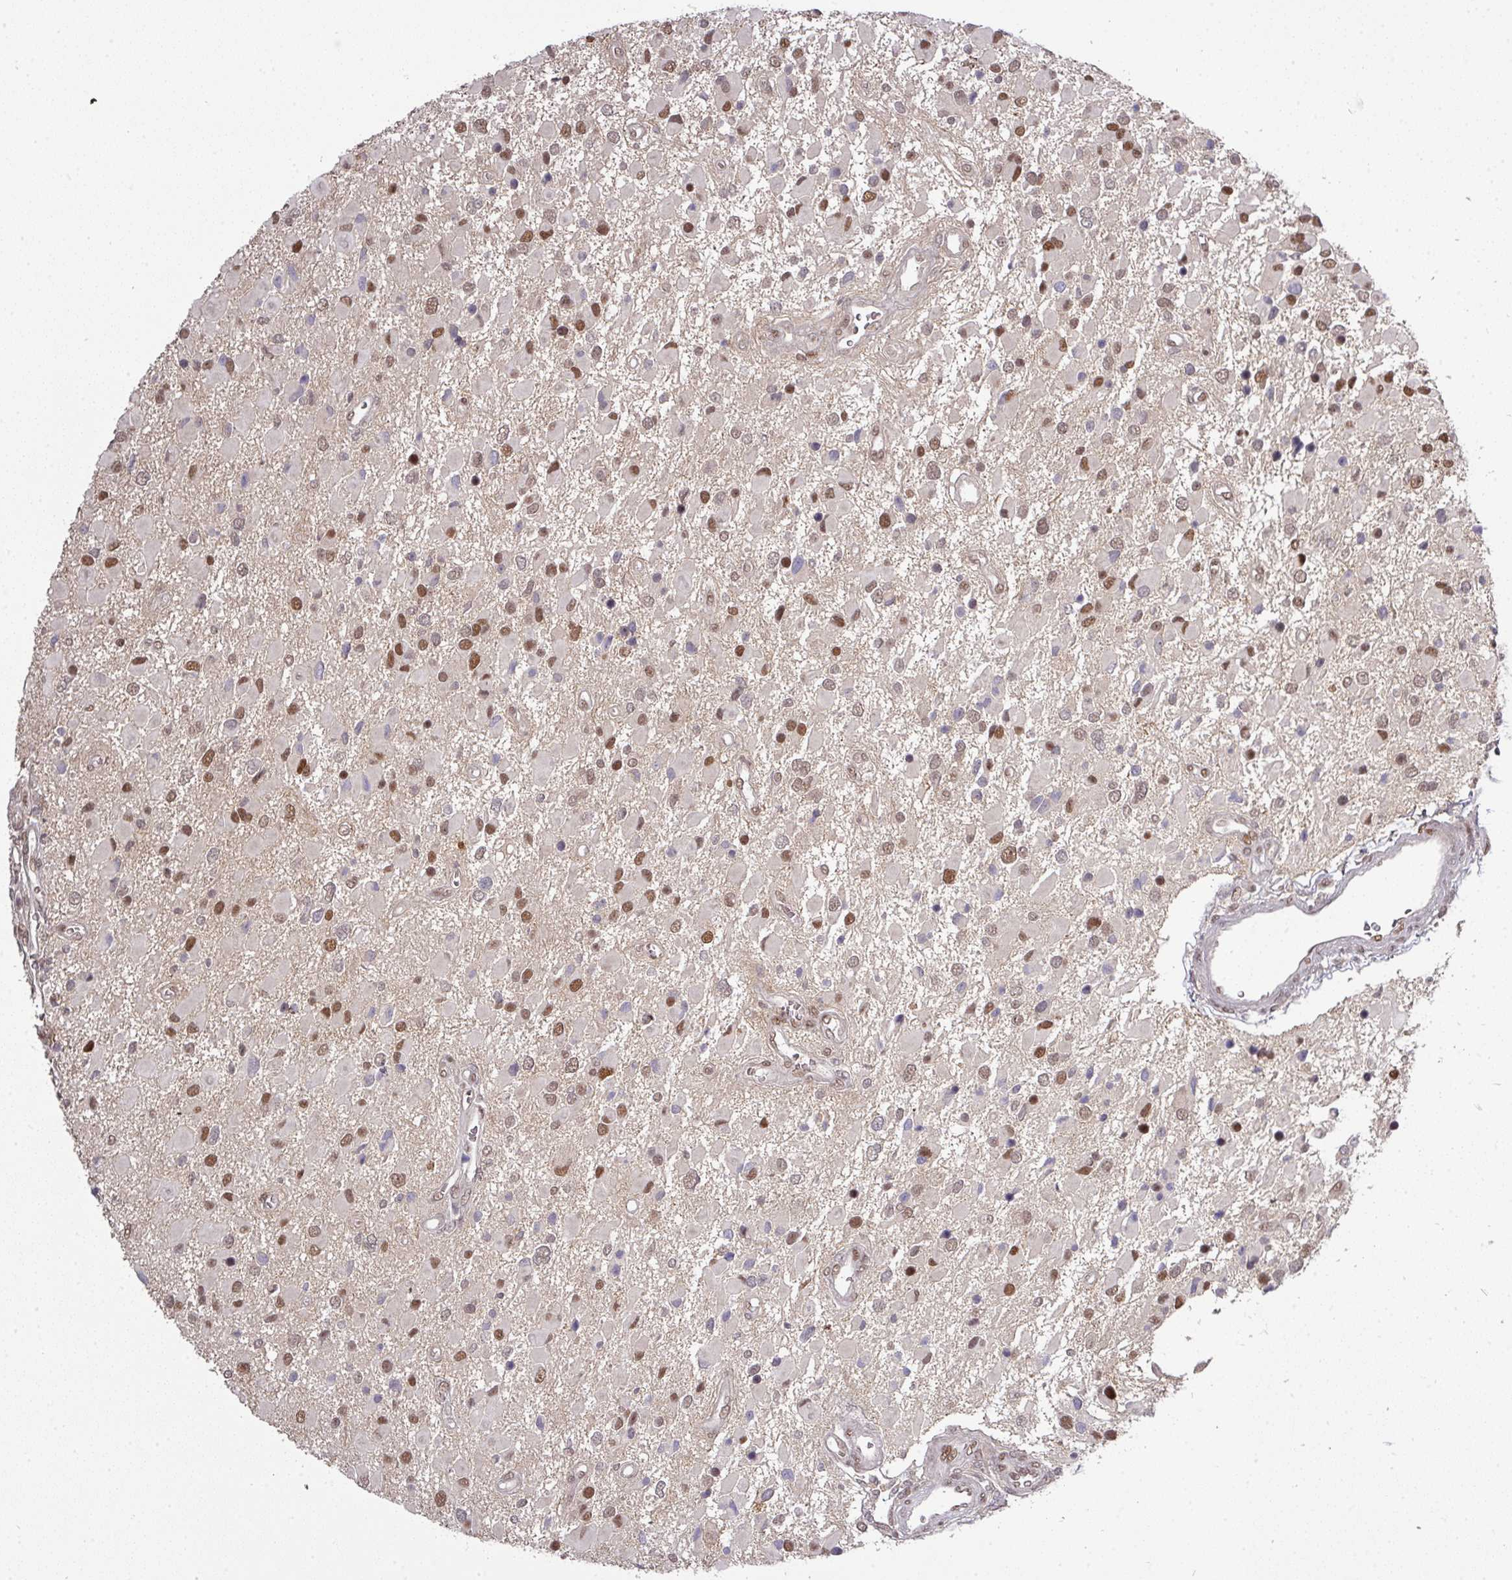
{"staining": {"intensity": "moderate", "quantity": ">75%", "location": "nuclear"}, "tissue": "glioma", "cell_type": "Tumor cells", "image_type": "cancer", "snomed": [{"axis": "morphology", "description": "Glioma, malignant, High grade"}, {"axis": "topography", "description": "Brain"}], "caption": "The photomicrograph displays immunohistochemical staining of glioma. There is moderate nuclear positivity is seen in approximately >75% of tumor cells.", "gene": "CIC", "patient": {"sex": "male", "age": 53}}